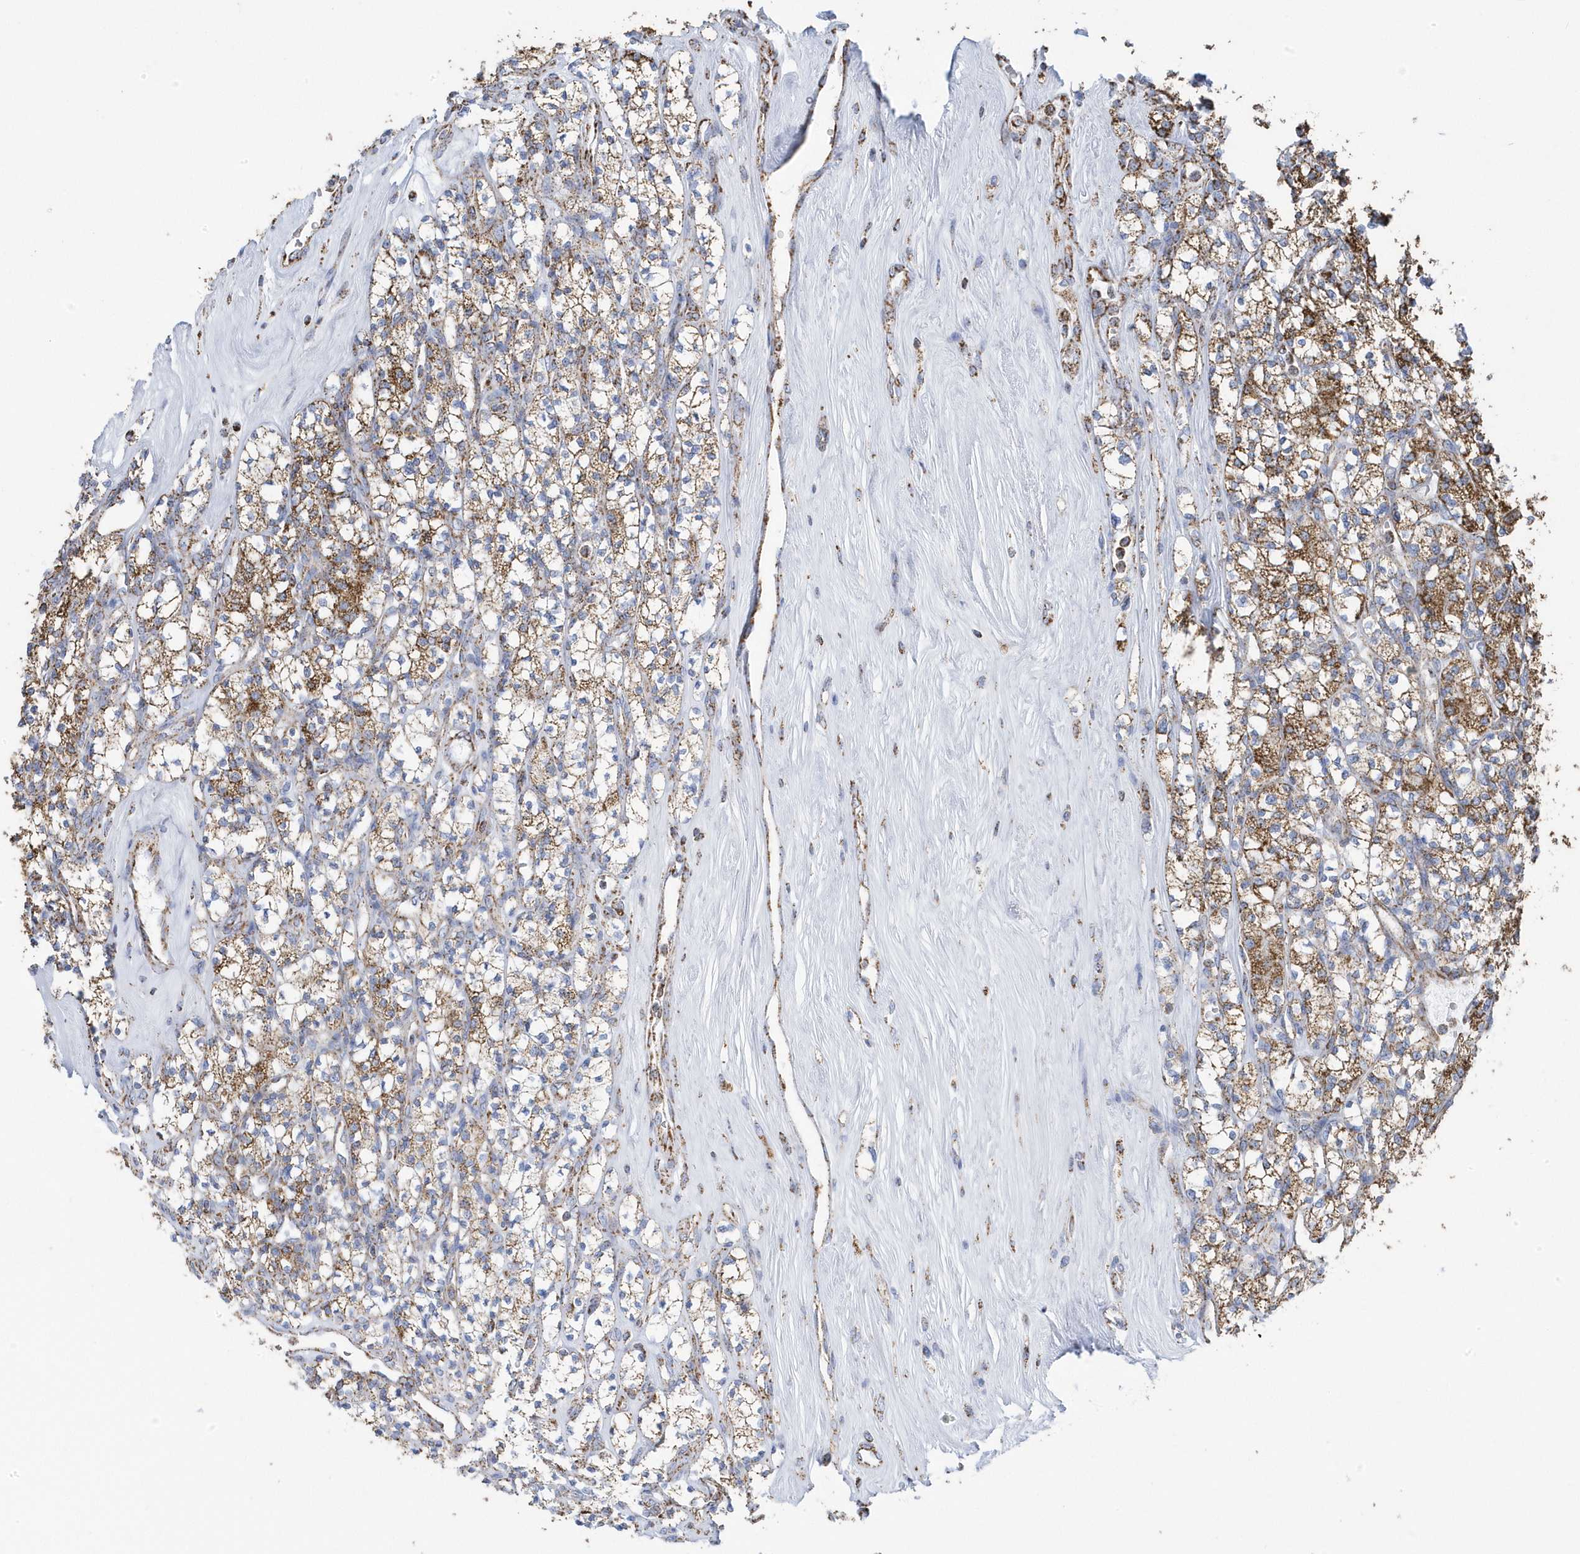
{"staining": {"intensity": "moderate", "quantity": ">75%", "location": "cytoplasmic/membranous"}, "tissue": "renal cancer", "cell_type": "Tumor cells", "image_type": "cancer", "snomed": [{"axis": "morphology", "description": "Adenocarcinoma, NOS"}, {"axis": "topography", "description": "Kidney"}], "caption": "DAB (3,3'-diaminobenzidine) immunohistochemical staining of human renal adenocarcinoma displays moderate cytoplasmic/membranous protein positivity in about >75% of tumor cells. Immunohistochemistry stains the protein in brown and the nuclei are stained blue.", "gene": "GTPBP8", "patient": {"sex": "male", "age": 77}}